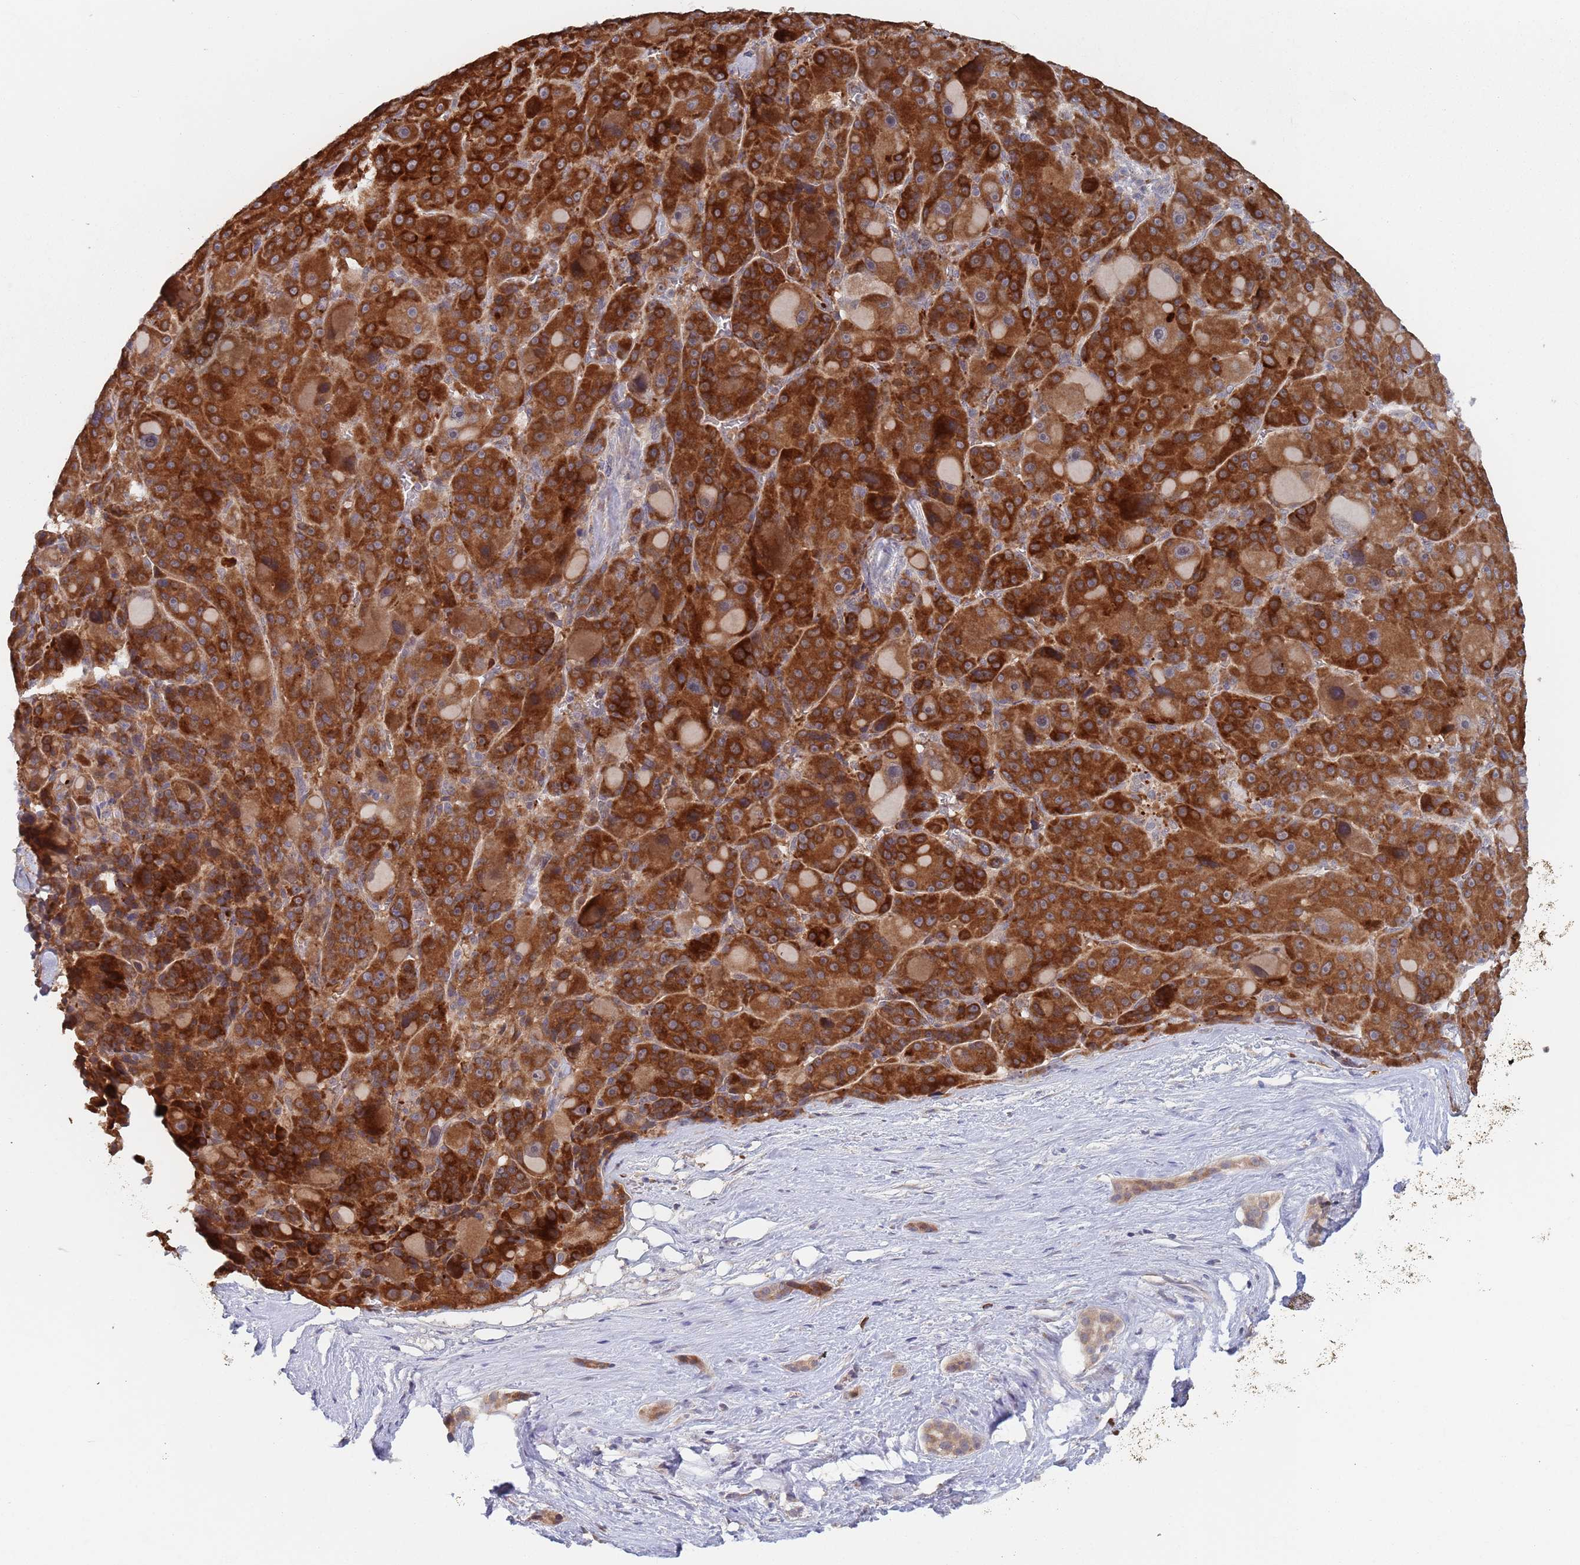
{"staining": {"intensity": "strong", "quantity": ">75%", "location": "cytoplasmic/membranous"}, "tissue": "liver cancer", "cell_type": "Tumor cells", "image_type": "cancer", "snomed": [{"axis": "morphology", "description": "Carcinoma, Hepatocellular, NOS"}, {"axis": "topography", "description": "Liver"}], "caption": "The photomicrograph shows staining of liver cancer (hepatocellular carcinoma), revealing strong cytoplasmic/membranous protein expression (brown color) within tumor cells. The staining is performed using DAB (3,3'-diaminobenzidine) brown chromogen to label protein expression. The nuclei are counter-stained blue using hematoxylin.", "gene": "ZNF140", "patient": {"sex": "male", "age": 76}}